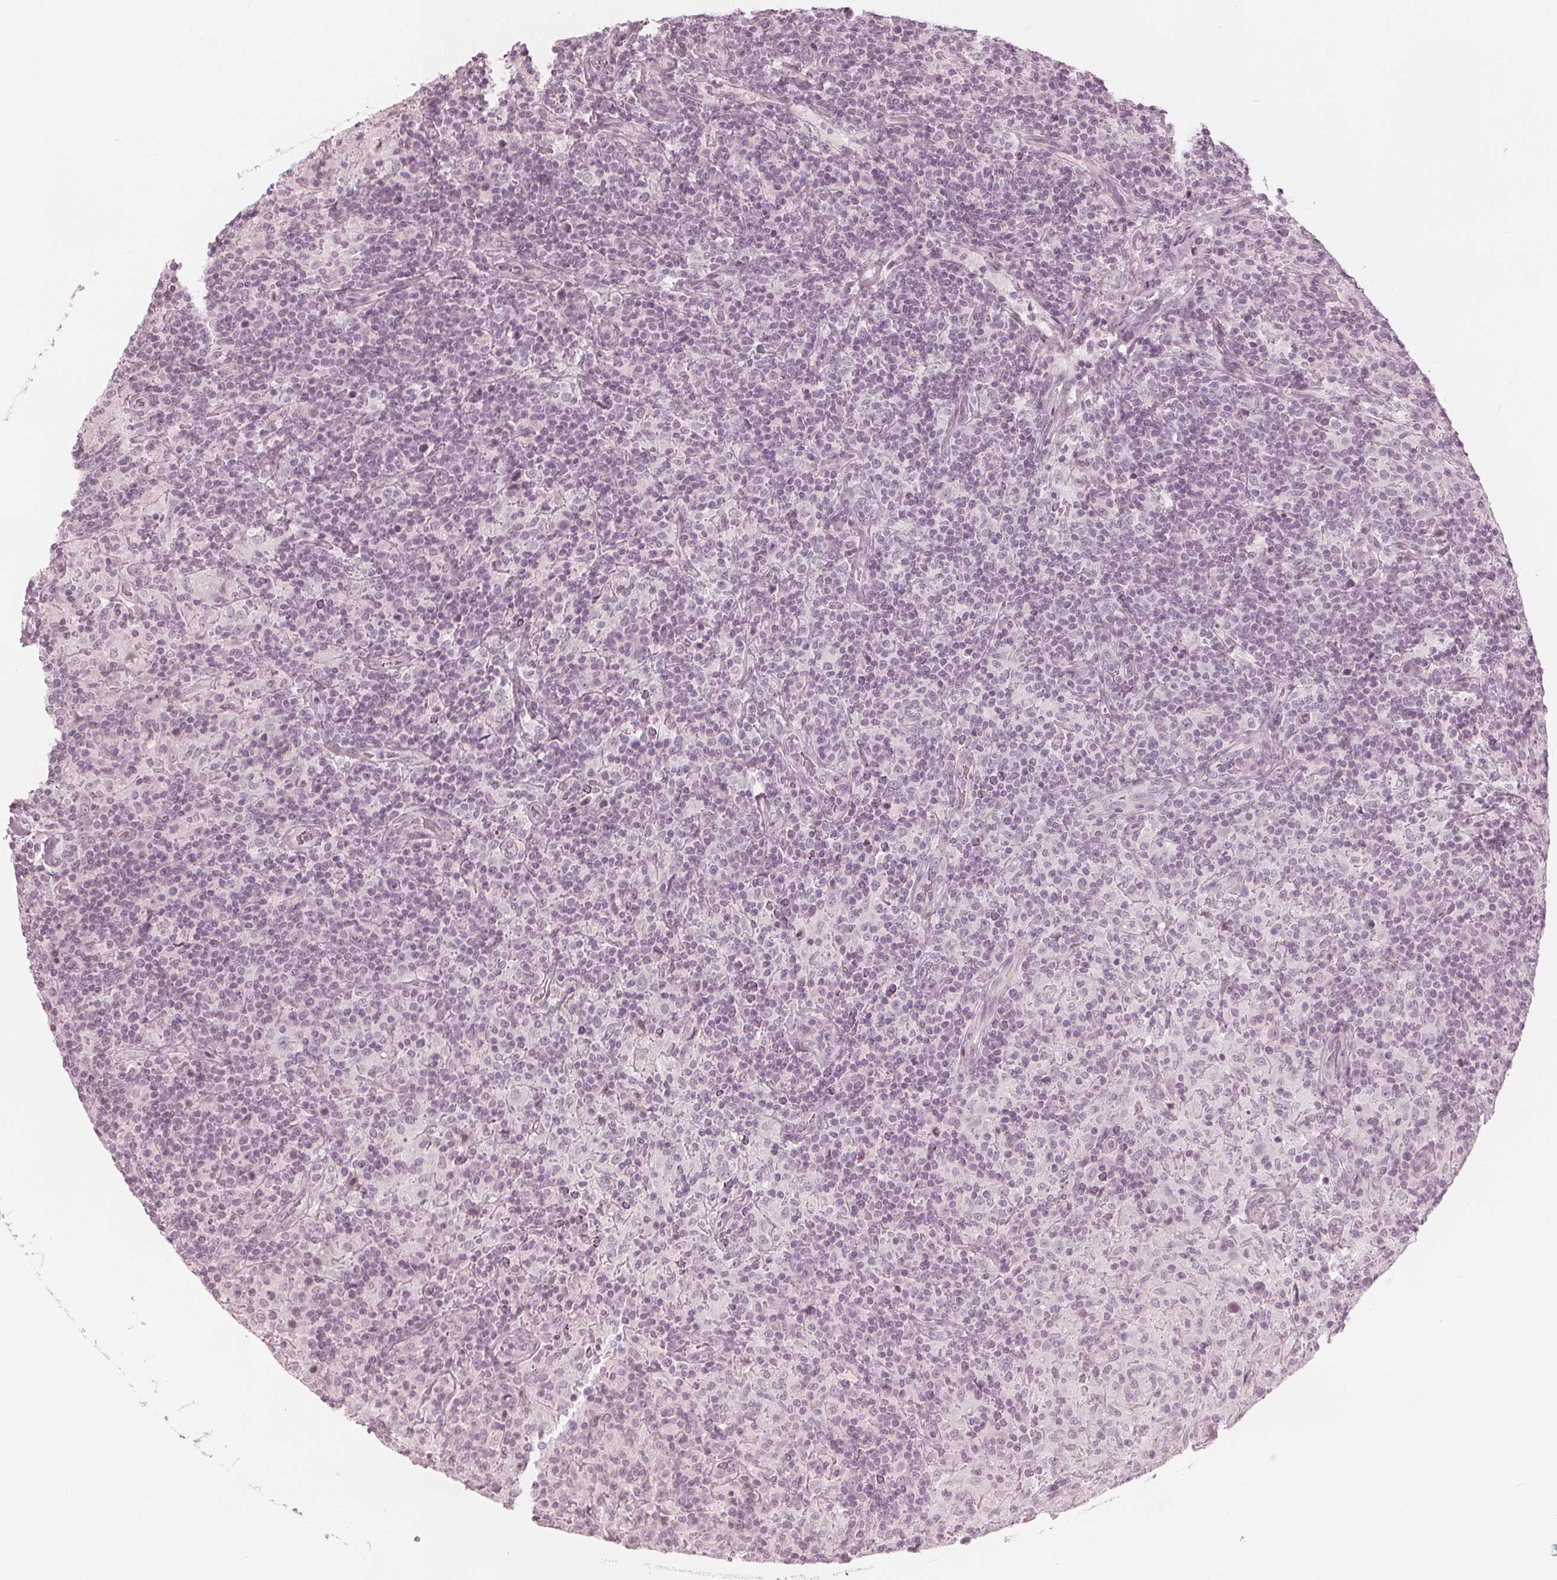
{"staining": {"intensity": "negative", "quantity": "none", "location": "none"}, "tissue": "lymphoma", "cell_type": "Tumor cells", "image_type": "cancer", "snomed": [{"axis": "morphology", "description": "Hodgkin's disease, NOS"}, {"axis": "topography", "description": "Lymph node"}], "caption": "DAB immunohistochemical staining of human lymphoma shows no significant staining in tumor cells.", "gene": "PAEP", "patient": {"sex": "male", "age": 70}}